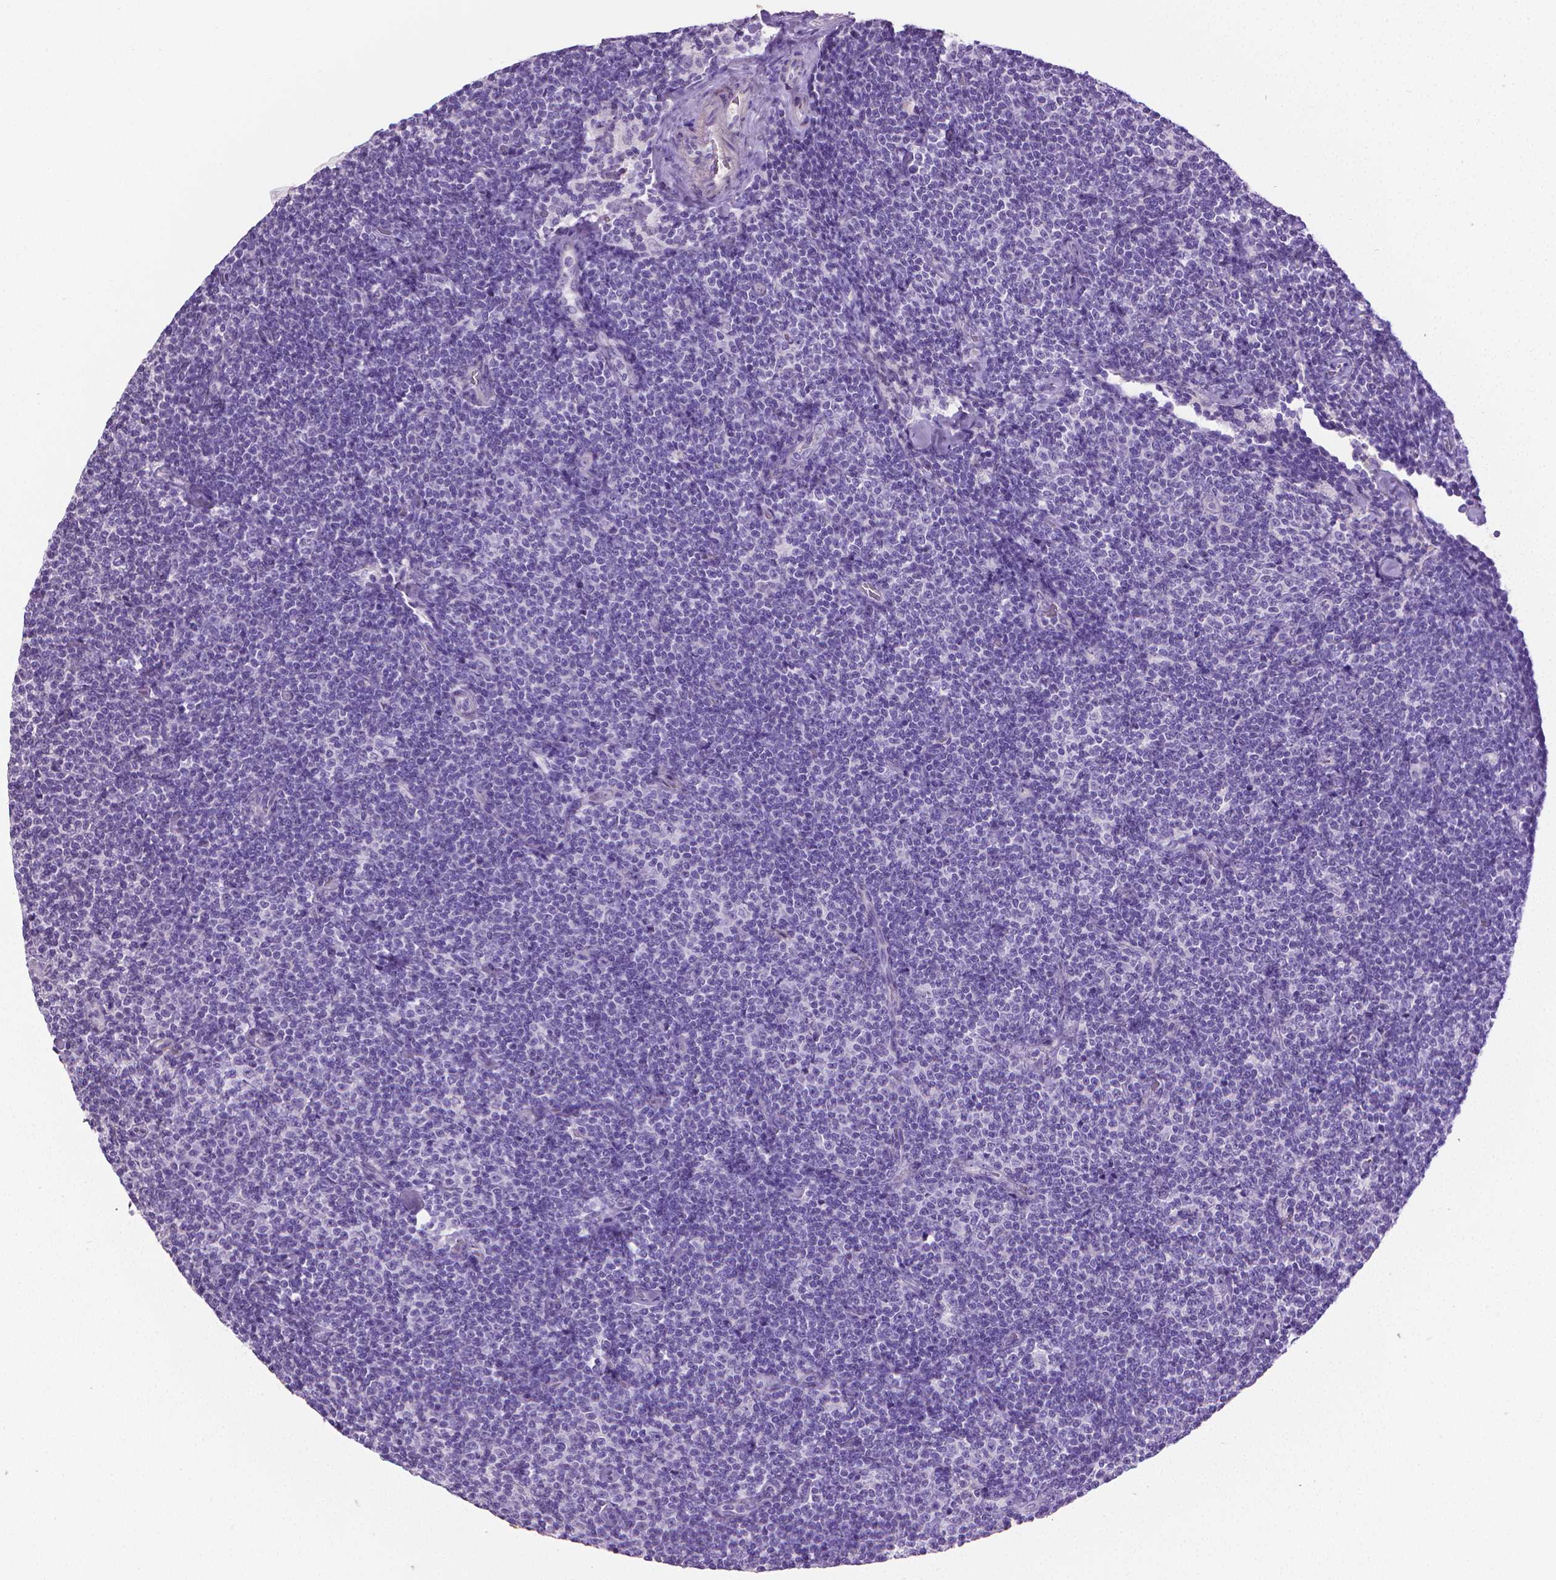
{"staining": {"intensity": "negative", "quantity": "none", "location": "none"}, "tissue": "lymphoma", "cell_type": "Tumor cells", "image_type": "cancer", "snomed": [{"axis": "morphology", "description": "Malignant lymphoma, non-Hodgkin's type, Low grade"}, {"axis": "topography", "description": "Lymph node"}], "caption": "The micrograph shows no significant staining in tumor cells of lymphoma.", "gene": "PNMA2", "patient": {"sex": "male", "age": 81}}